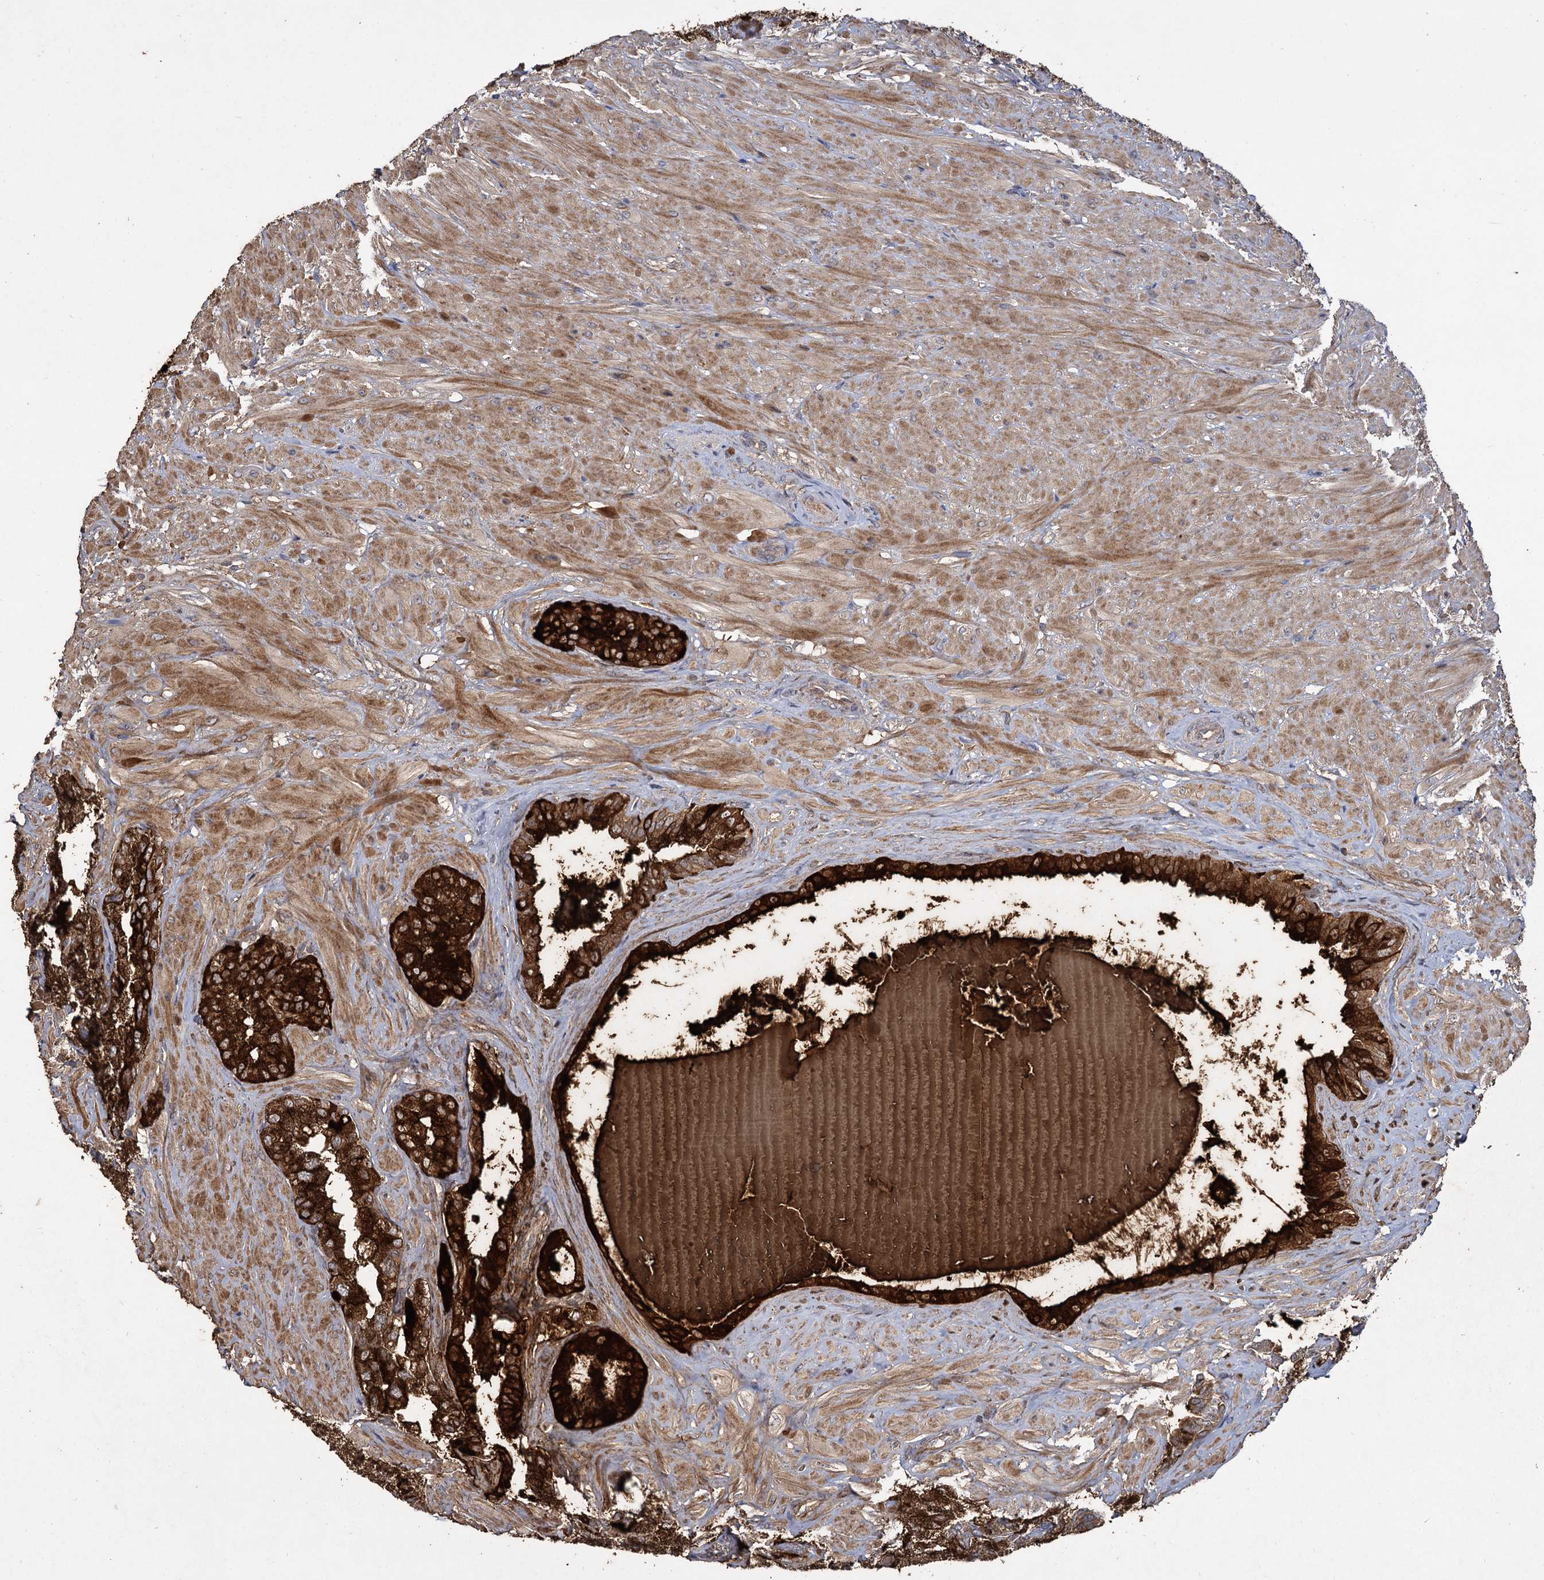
{"staining": {"intensity": "strong", "quantity": ">75%", "location": "cytoplasmic/membranous"}, "tissue": "seminal vesicle", "cell_type": "Glandular cells", "image_type": "normal", "snomed": [{"axis": "morphology", "description": "Normal tissue, NOS"}, {"axis": "topography", "description": "Seminal veicle"}, {"axis": "topography", "description": "Peripheral nerve tissue"}], "caption": "IHC micrograph of unremarkable seminal vesicle: human seminal vesicle stained using immunohistochemistry (IHC) demonstrates high levels of strong protein expression localized specifically in the cytoplasmic/membranous of glandular cells, appearing as a cytoplasmic/membranous brown color.", "gene": "GCLC", "patient": {"sex": "male", "age": 67}}